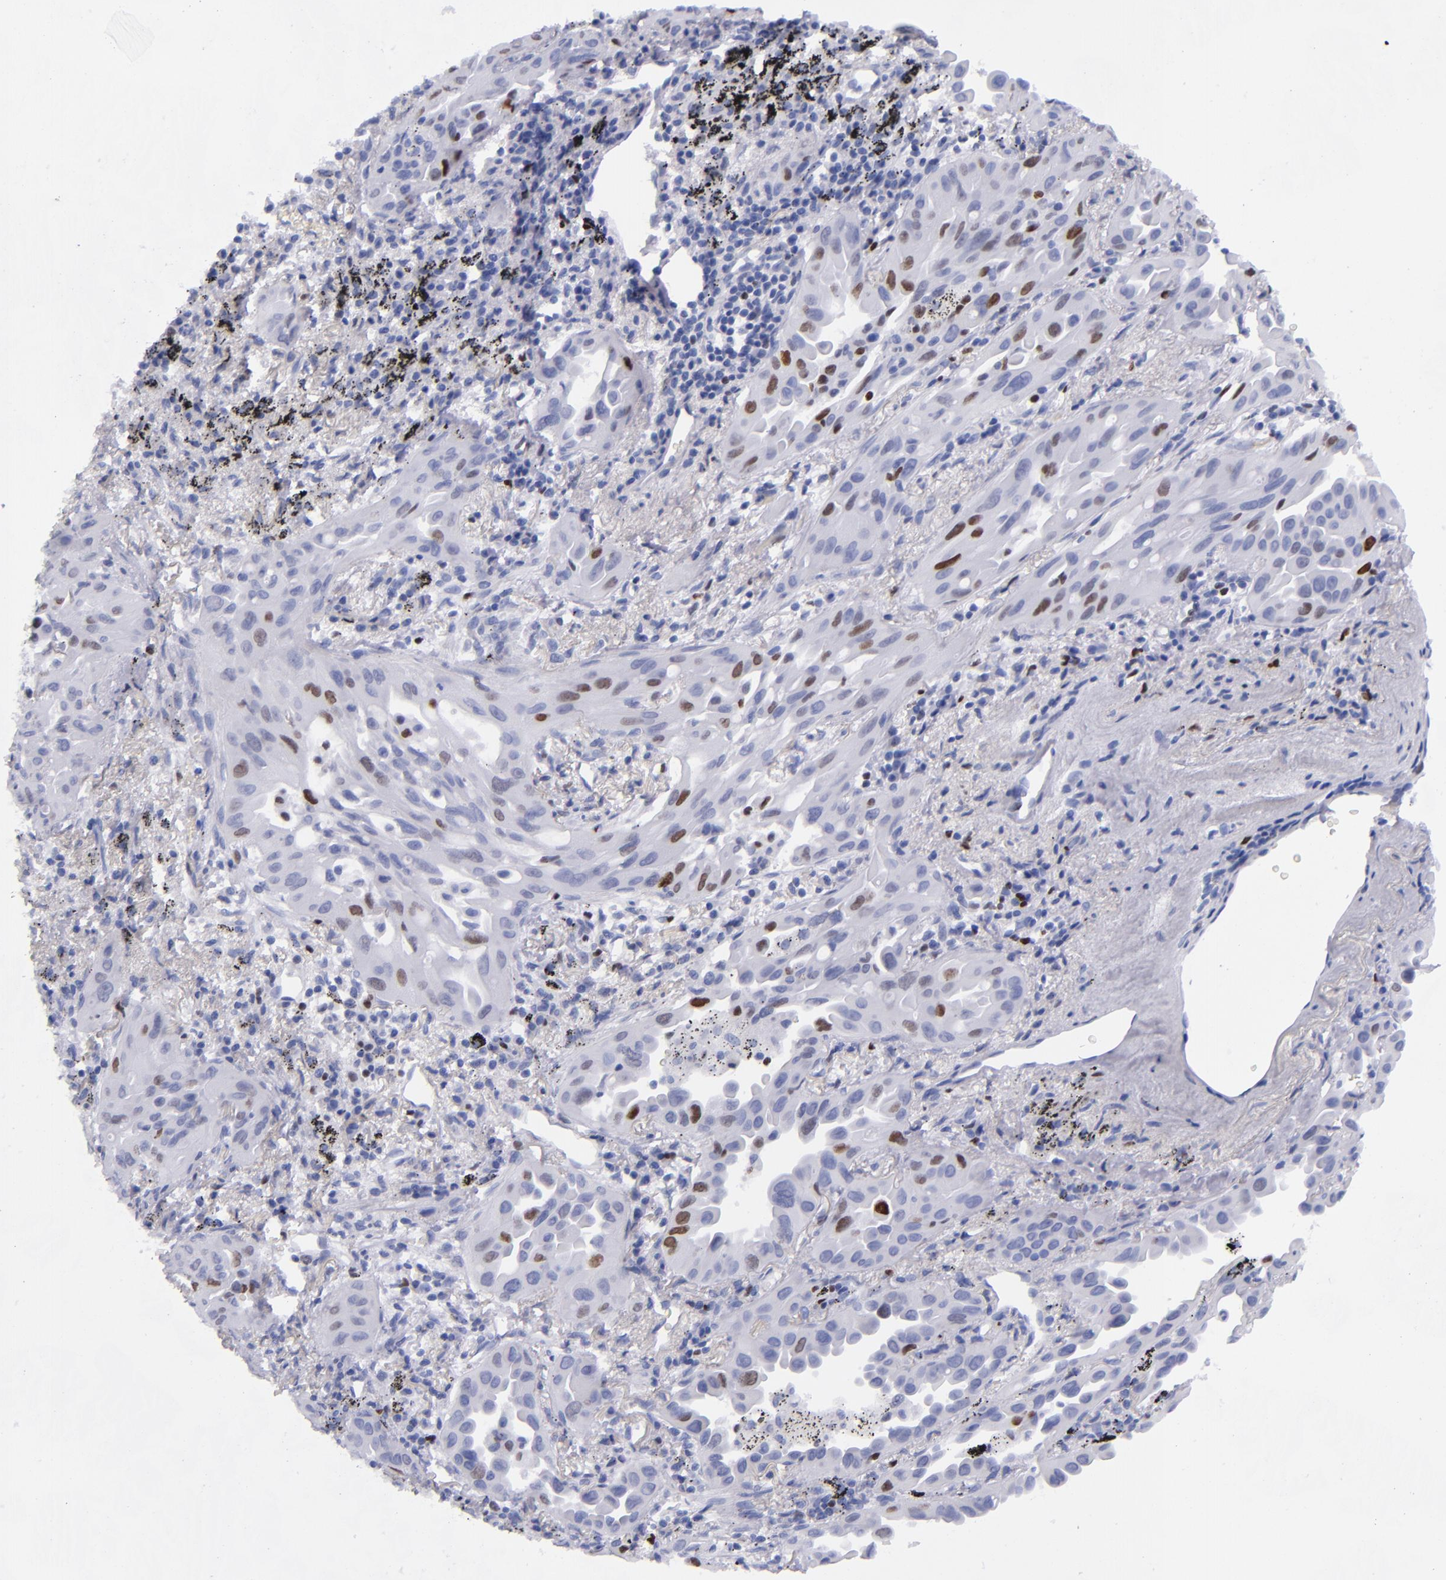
{"staining": {"intensity": "moderate", "quantity": "<25%", "location": "nuclear"}, "tissue": "lung cancer", "cell_type": "Tumor cells", "image_type": "cancer", "snomed": [{"axis": "morphology", "description": "Adenocarcinoma, NOS"}, {"axis": "topography", "description": "Lung"}], "caption": "Moderate nuclear protein staining is seen in about <25% of tumor cells in adenocarcinoma (lung).", "gene": "MCM7", "patient": {"sex": "male", "age": 68}}